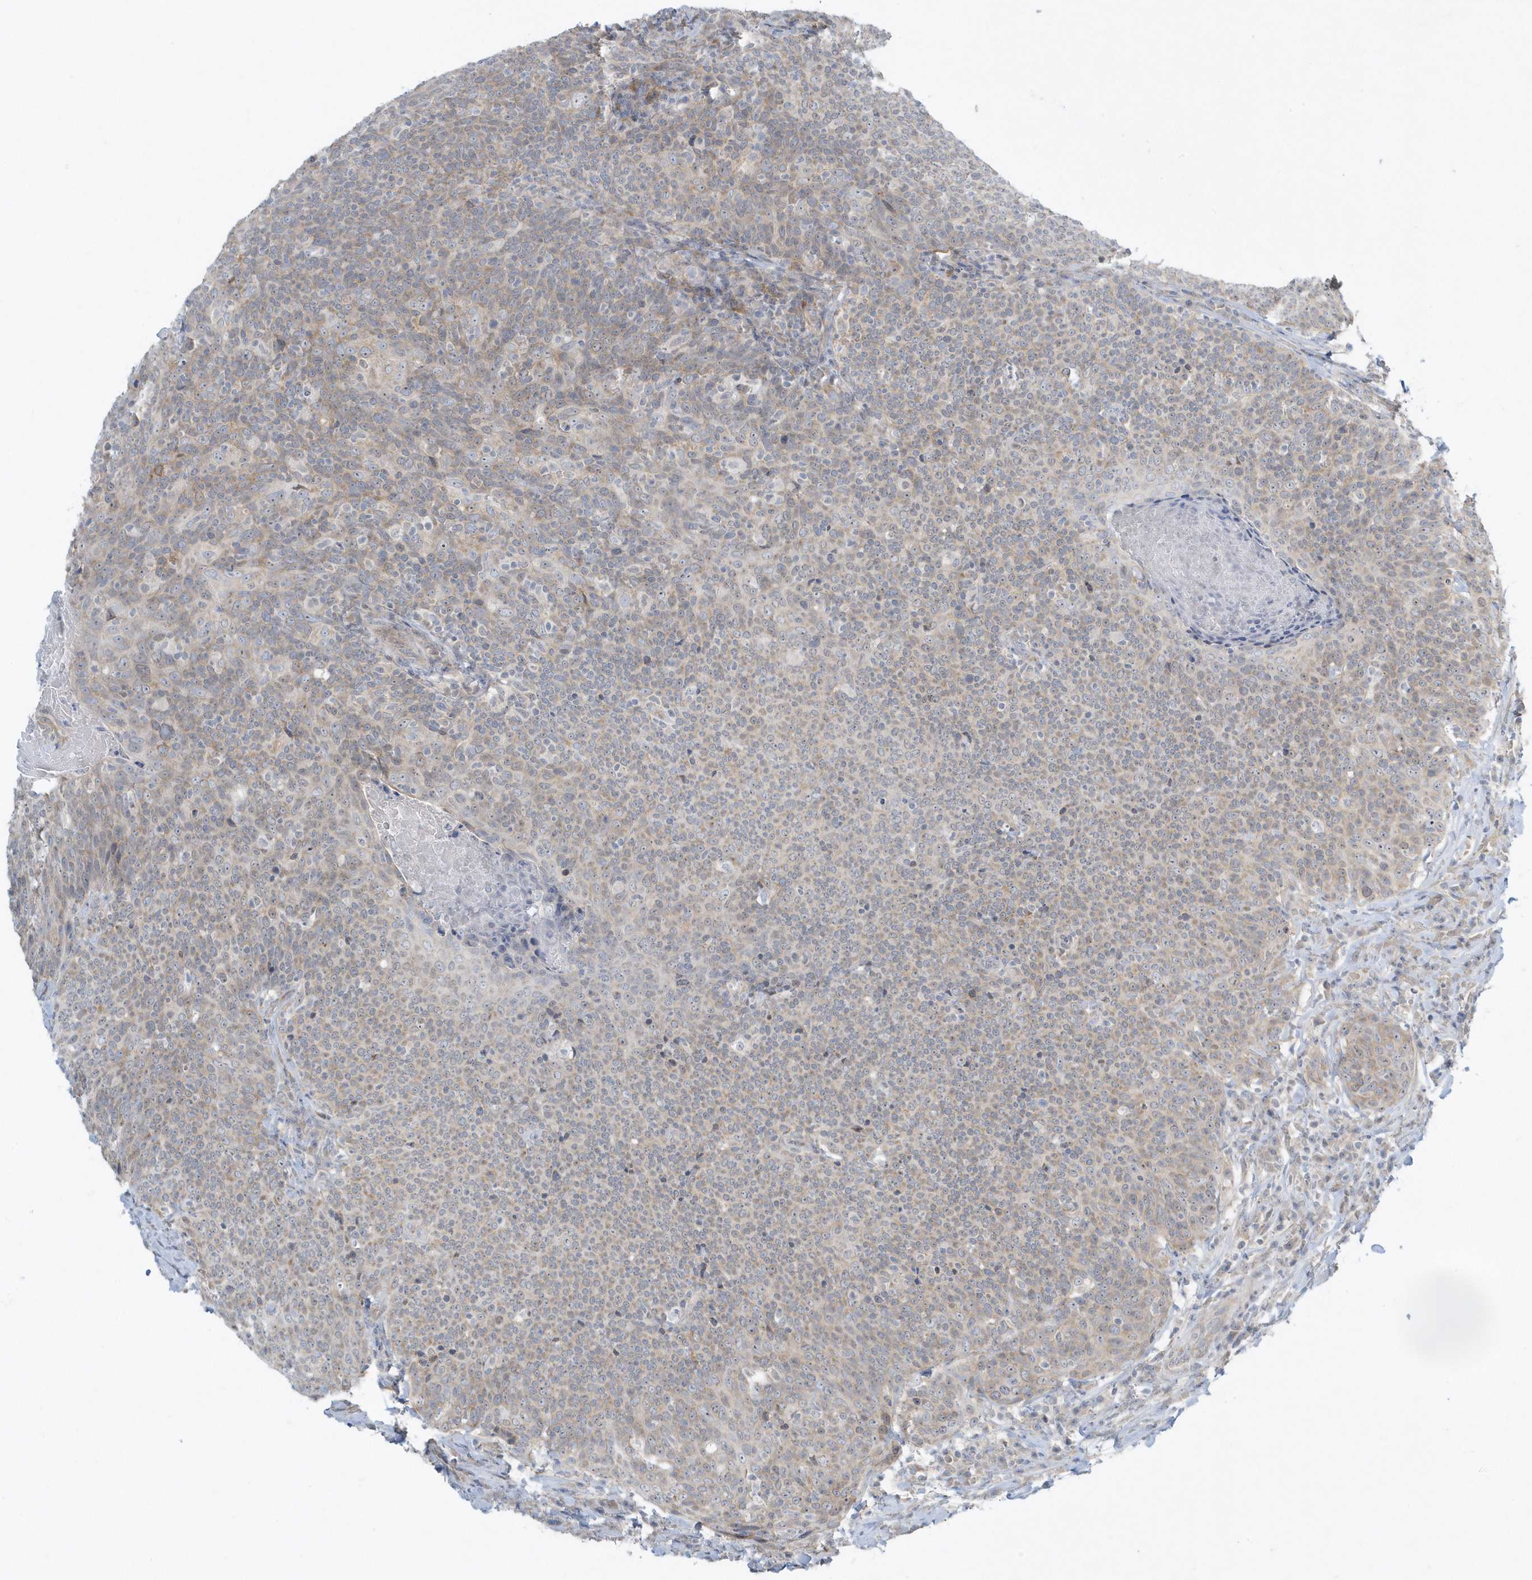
{"staining": {"intensity": "moderate", "quantity": "25%-75%", "location": "cytoplasmic/membranous"}, "tissue": "head and neck cancer", "cell_type": "Tumor cells", "image_type": "cancer", "snomed": [{"axis": "morphology", "description": "Squamous cell carcinoma, NOS"}, {"axis": "morphology", "description": "Squamous cell carcinoma, metastatic, NOS"}, {"axis": "topography", "description": "Lymph node"}, {"axis": "topography", "description": "Head-Neck"}], "caption": "Moderate cytoplasmic/membranous expression is present in about 25%-75% of tumor cells in head and neck cancer.", "gene": "SCN3A", "patient": {"sex": "male", "age": 62}}